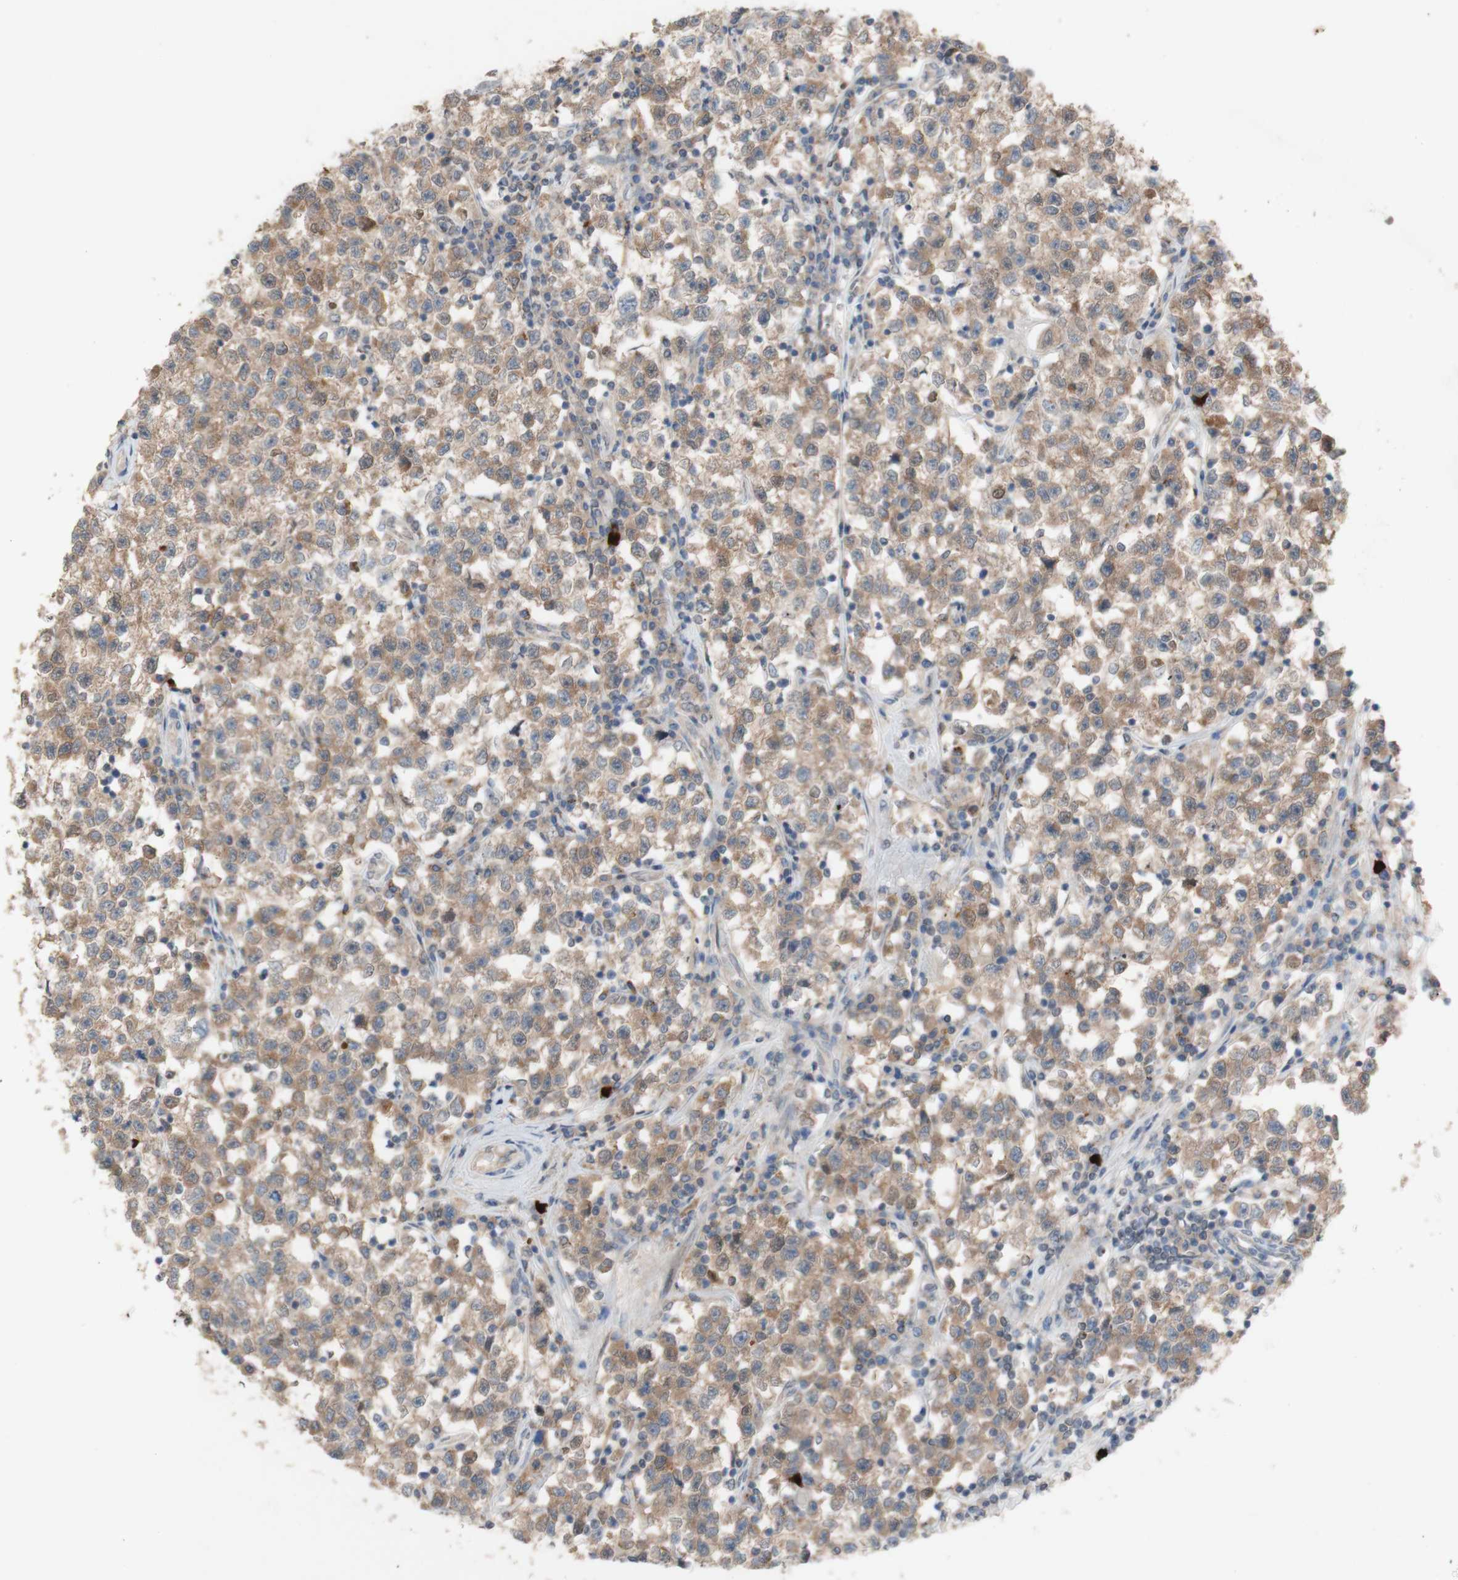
{"staining": {"intensity": "weak", "quantity": ">75%", "location": "cytoplasmic/membranous"}, "tissue": "testis cancer", "cell_type": "Tumor cells", "image_type": "cancer", "snomed": [{"axis": "morphology", "description": "Seminoma, NOS"}, {"axis": "topography", "description": "Testis"}], "caption": "Weak cytoplasmic/membranous staining is present in approximately >75% of tumor cells in testis seminoma.", "gene": "PEX2", "patient": {"sex": "male", "age": 22}}